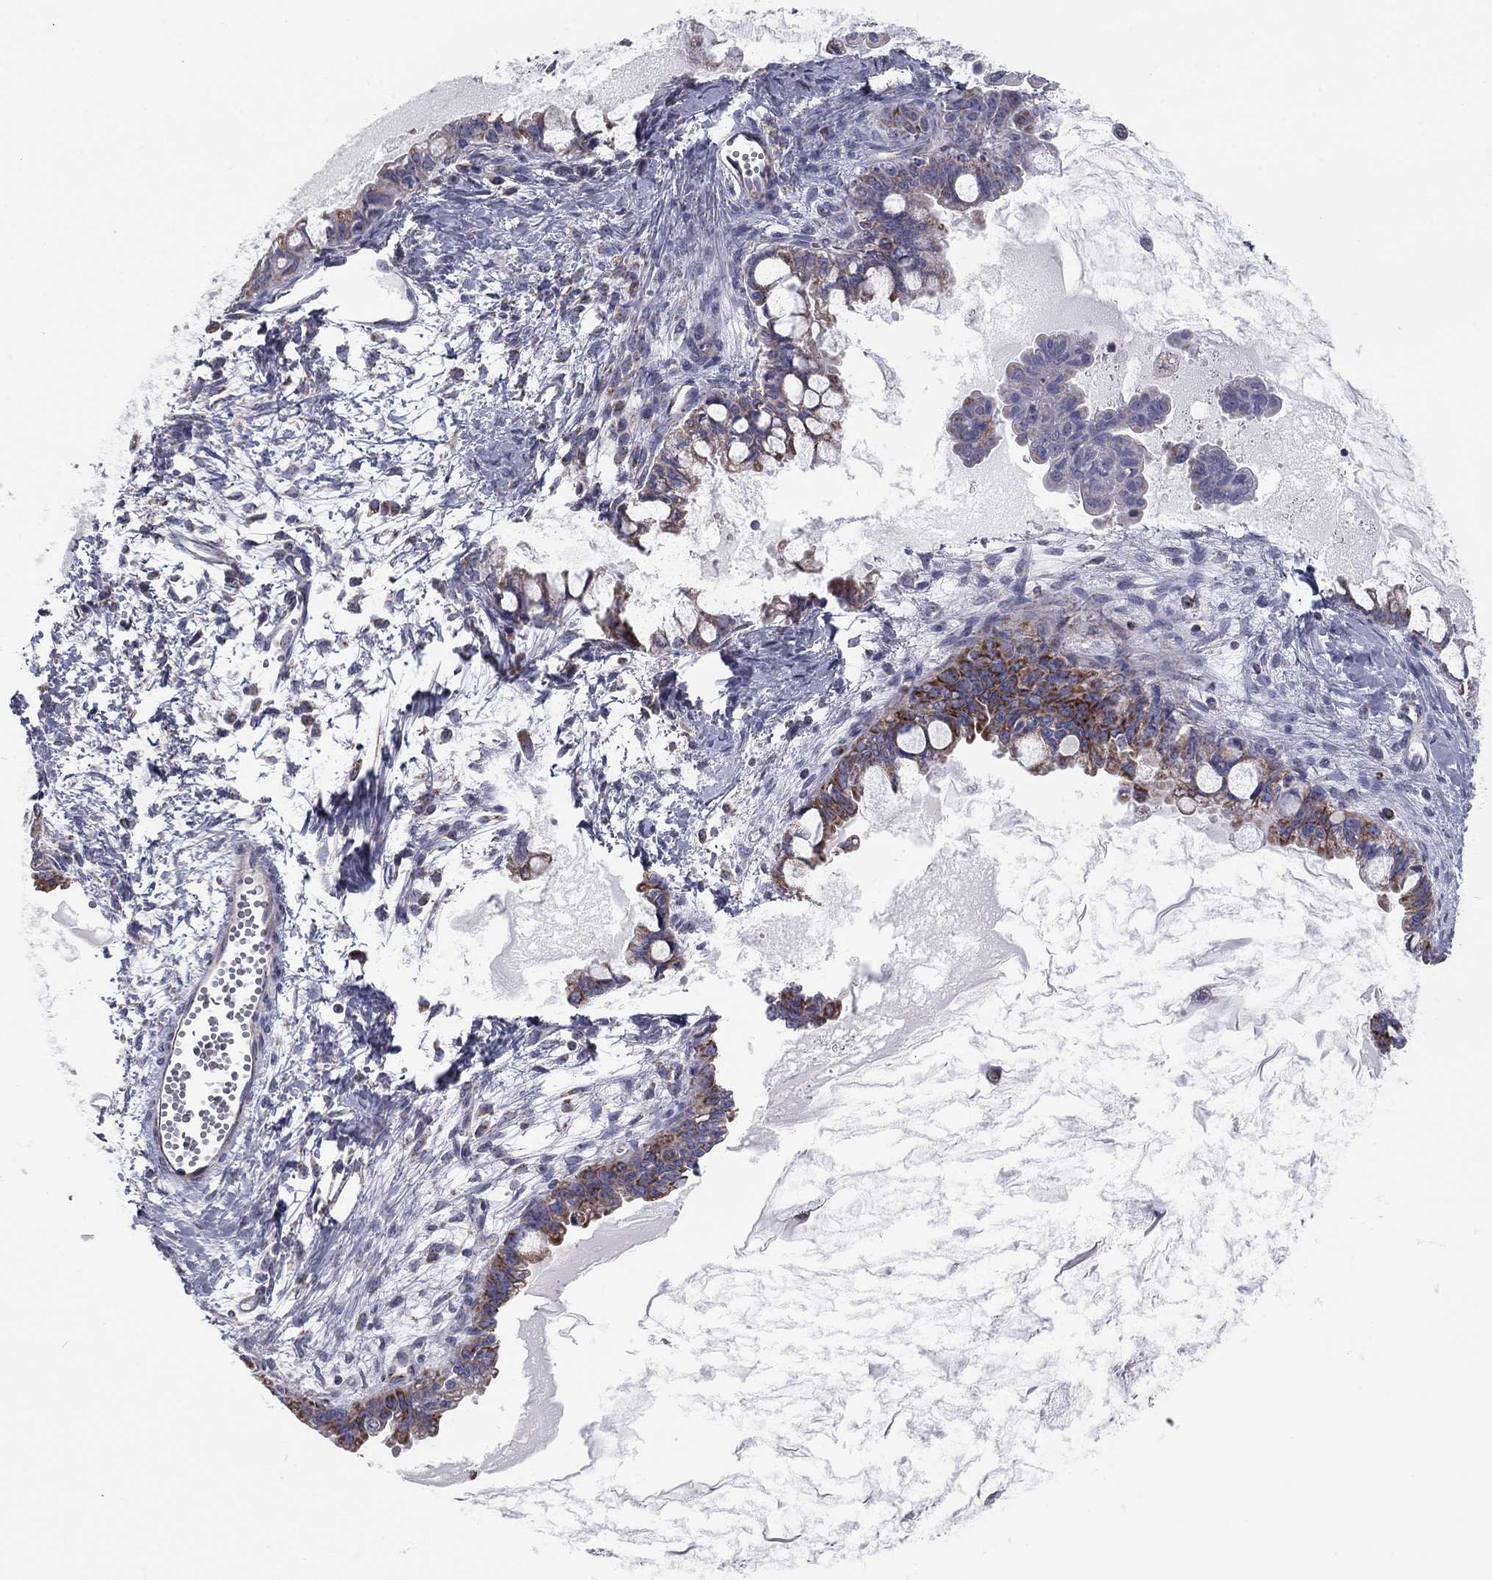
{"staining": {"intensity": "strong", "quantity": "<25%", "location": "cytoplasmic/membranous"}, "tissue": "ovarian cancer", "cell_type": "Tumor cells", "image_type": "cancer", "snomed": [{"axis": "morphology", "description": "Cystadenocarcinoma, mucinous, NOS"}, {"axis": "topography", "description": "Ovary"}], "caption": "Immunohistochemistry (DAB (3,3'-diaminobenzidine)) staining of ovarian cancer (mucinous cystadenocarcinoma) demonstrates strong cytoplasmic/membranous protein positivity in about <25% of tumor cells.", "gene": "NDUFV1", "patient": {"sex": "female", "age": 63}}